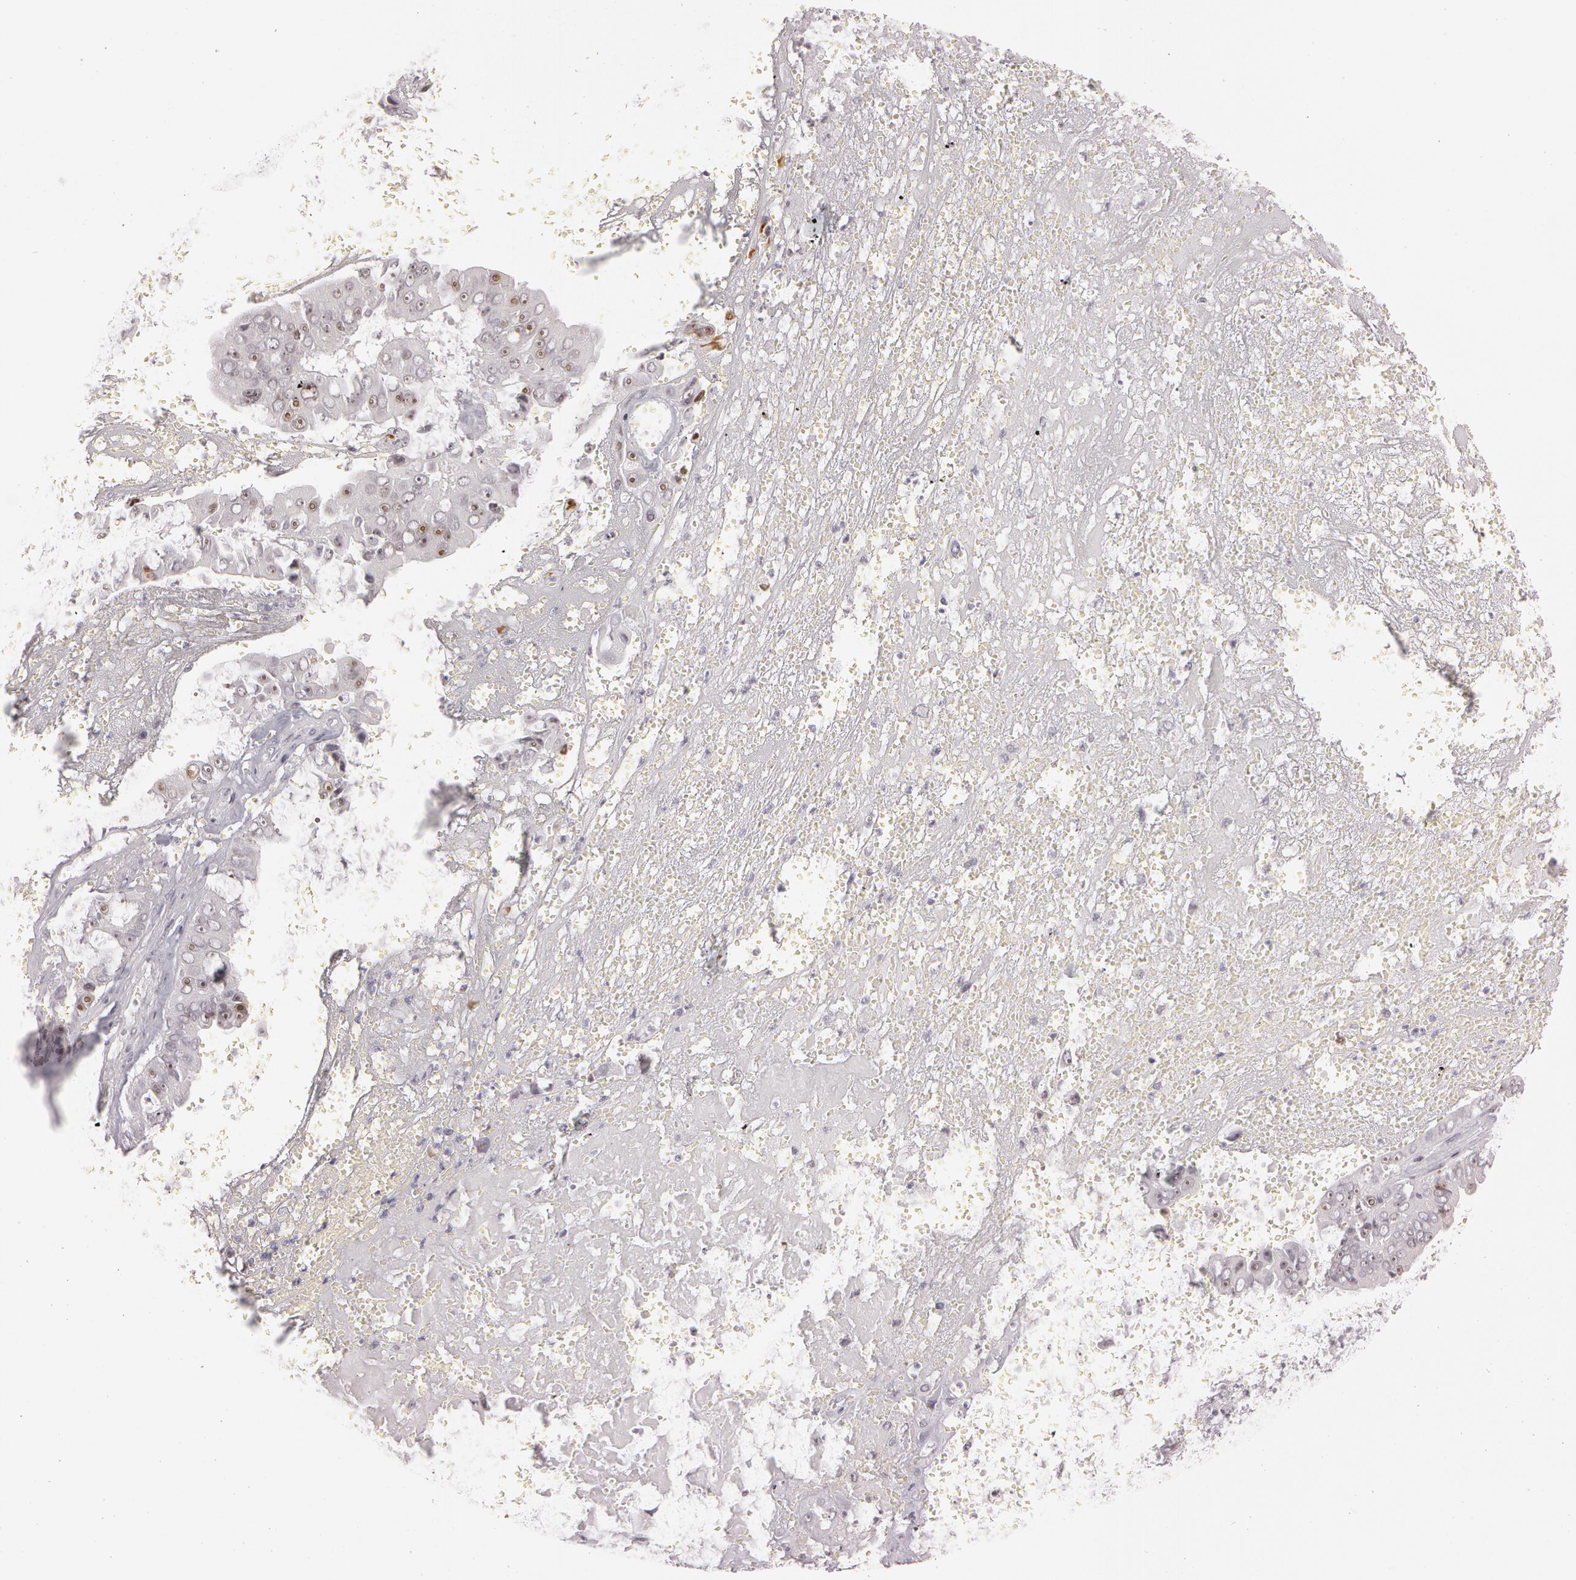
{"staining": {"intensity": "moderate", "quantity": "25%-75%", "location": "nuclear"}, "tissue": "liver cancer", "cell_type": "Tumor cells", "image_type": "cancer", "snomed": [{"axis": "morphology", "description": "Cholangiocarcinoma"}, {"axis": "topography", "description": "Liver"}], "caption": "Protein expression analysis of human liver cancer reveals moderate nuclear staining in about 25%-75% of tumor cells. The staining is performed using DAB brown chromogen to label protein expression. The nuclei are counter-stained blue using hematoxylin.", "gene": "FBL", "patient": {"sex": "female", "age": 79}}